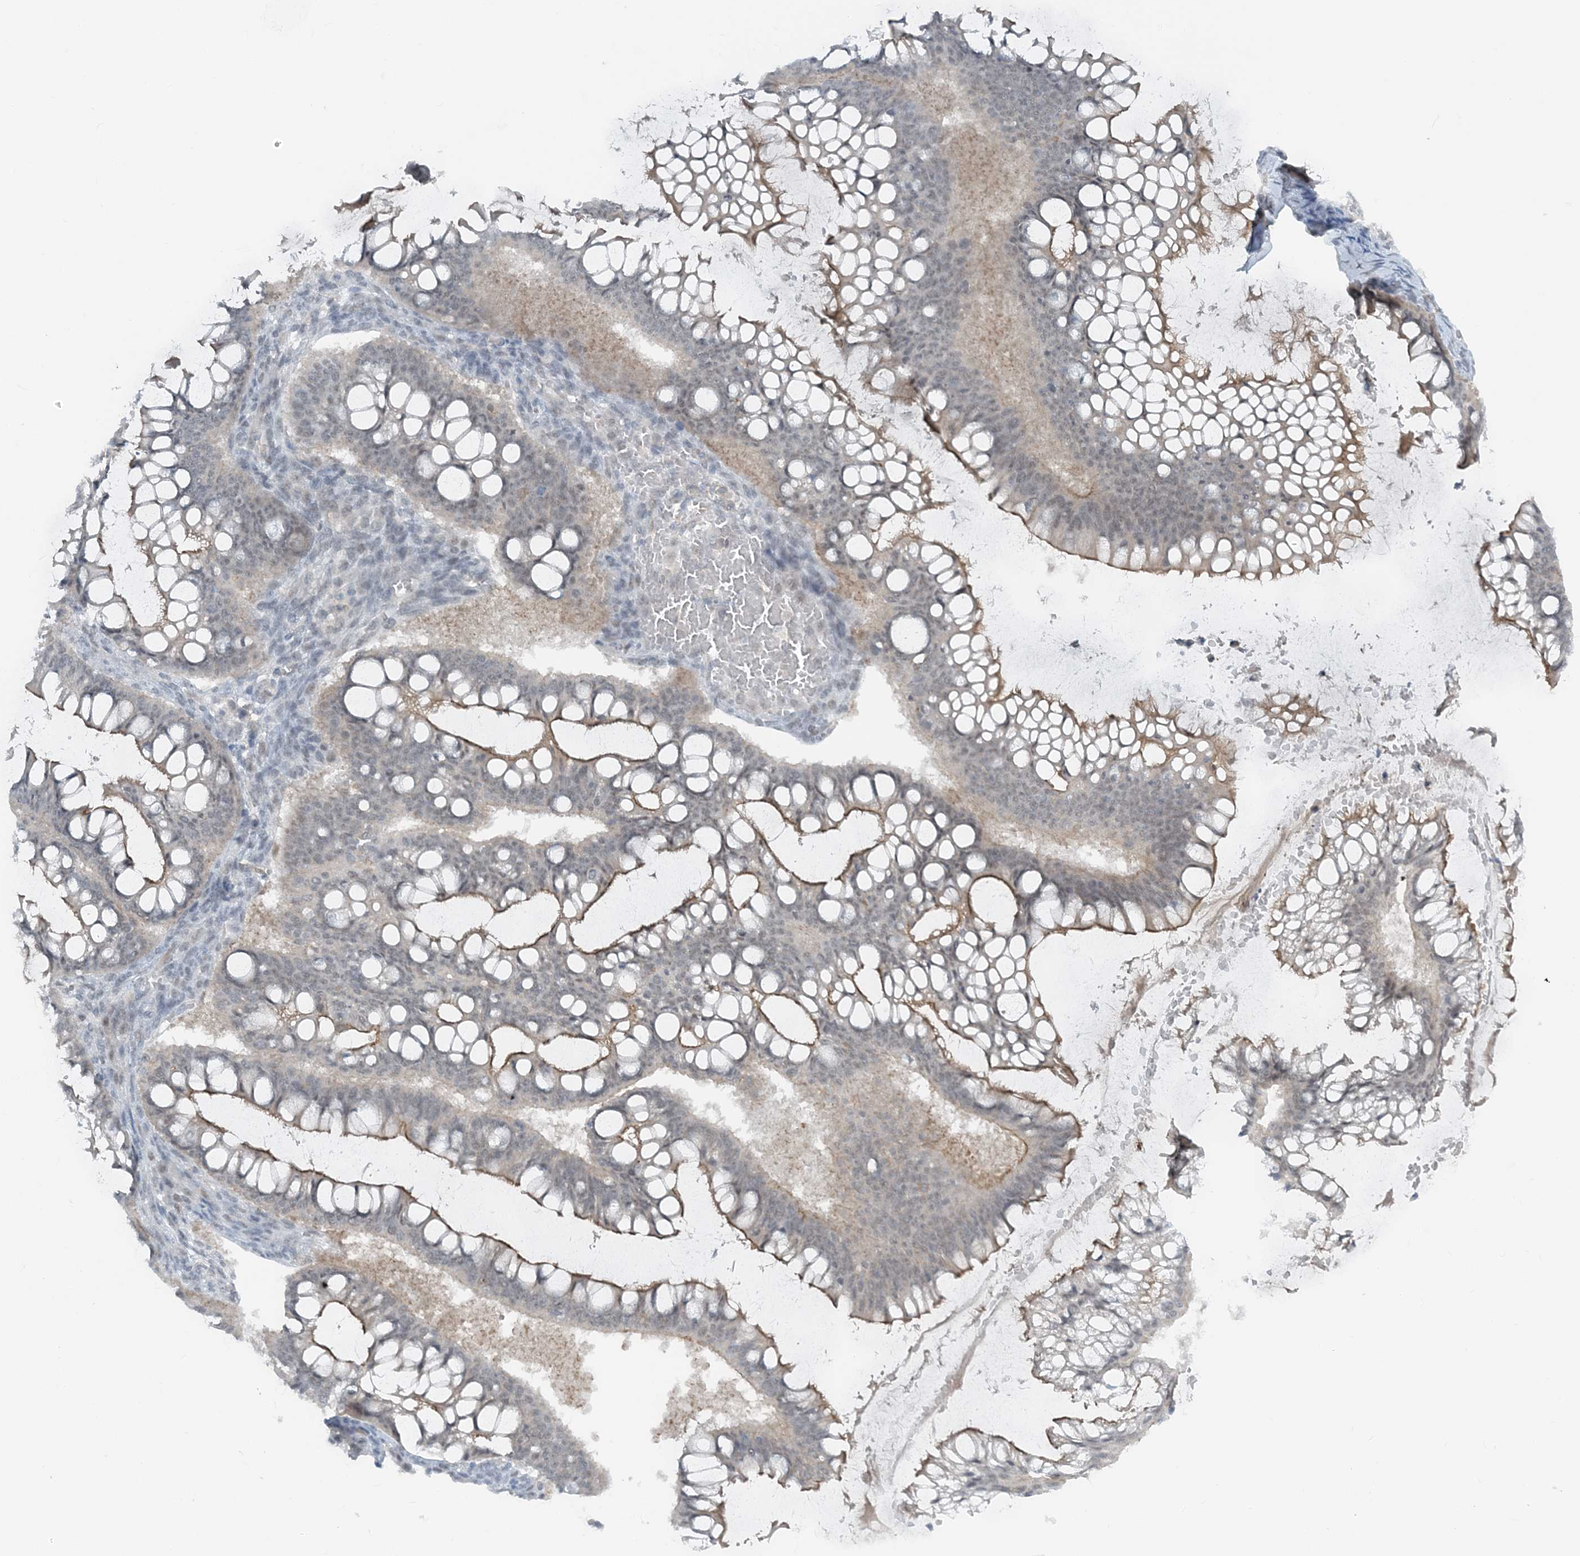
{"staining": {"intensity": "moderate", "quantity": "25%-75%", "location": "cytoplasmic/membranous"}, "tissue": "ovarian cancer", "cell_type": "Tumor cells", "image_type": "cancer", "snomed": [{"axis": "morphology", "description": "Cystadenocarcinoma, mucinous, NOS"}, {"axis": "topography", "description": "Ovary"}], "caption": "A brown stain shows moderate cytoplasmic/membranous positivity of a protein in mucinous cystadenocarcinoma (ovarian) tumor cells.", "gene": "ATP11A", "patient": {"sex": "female", "age": 73}}